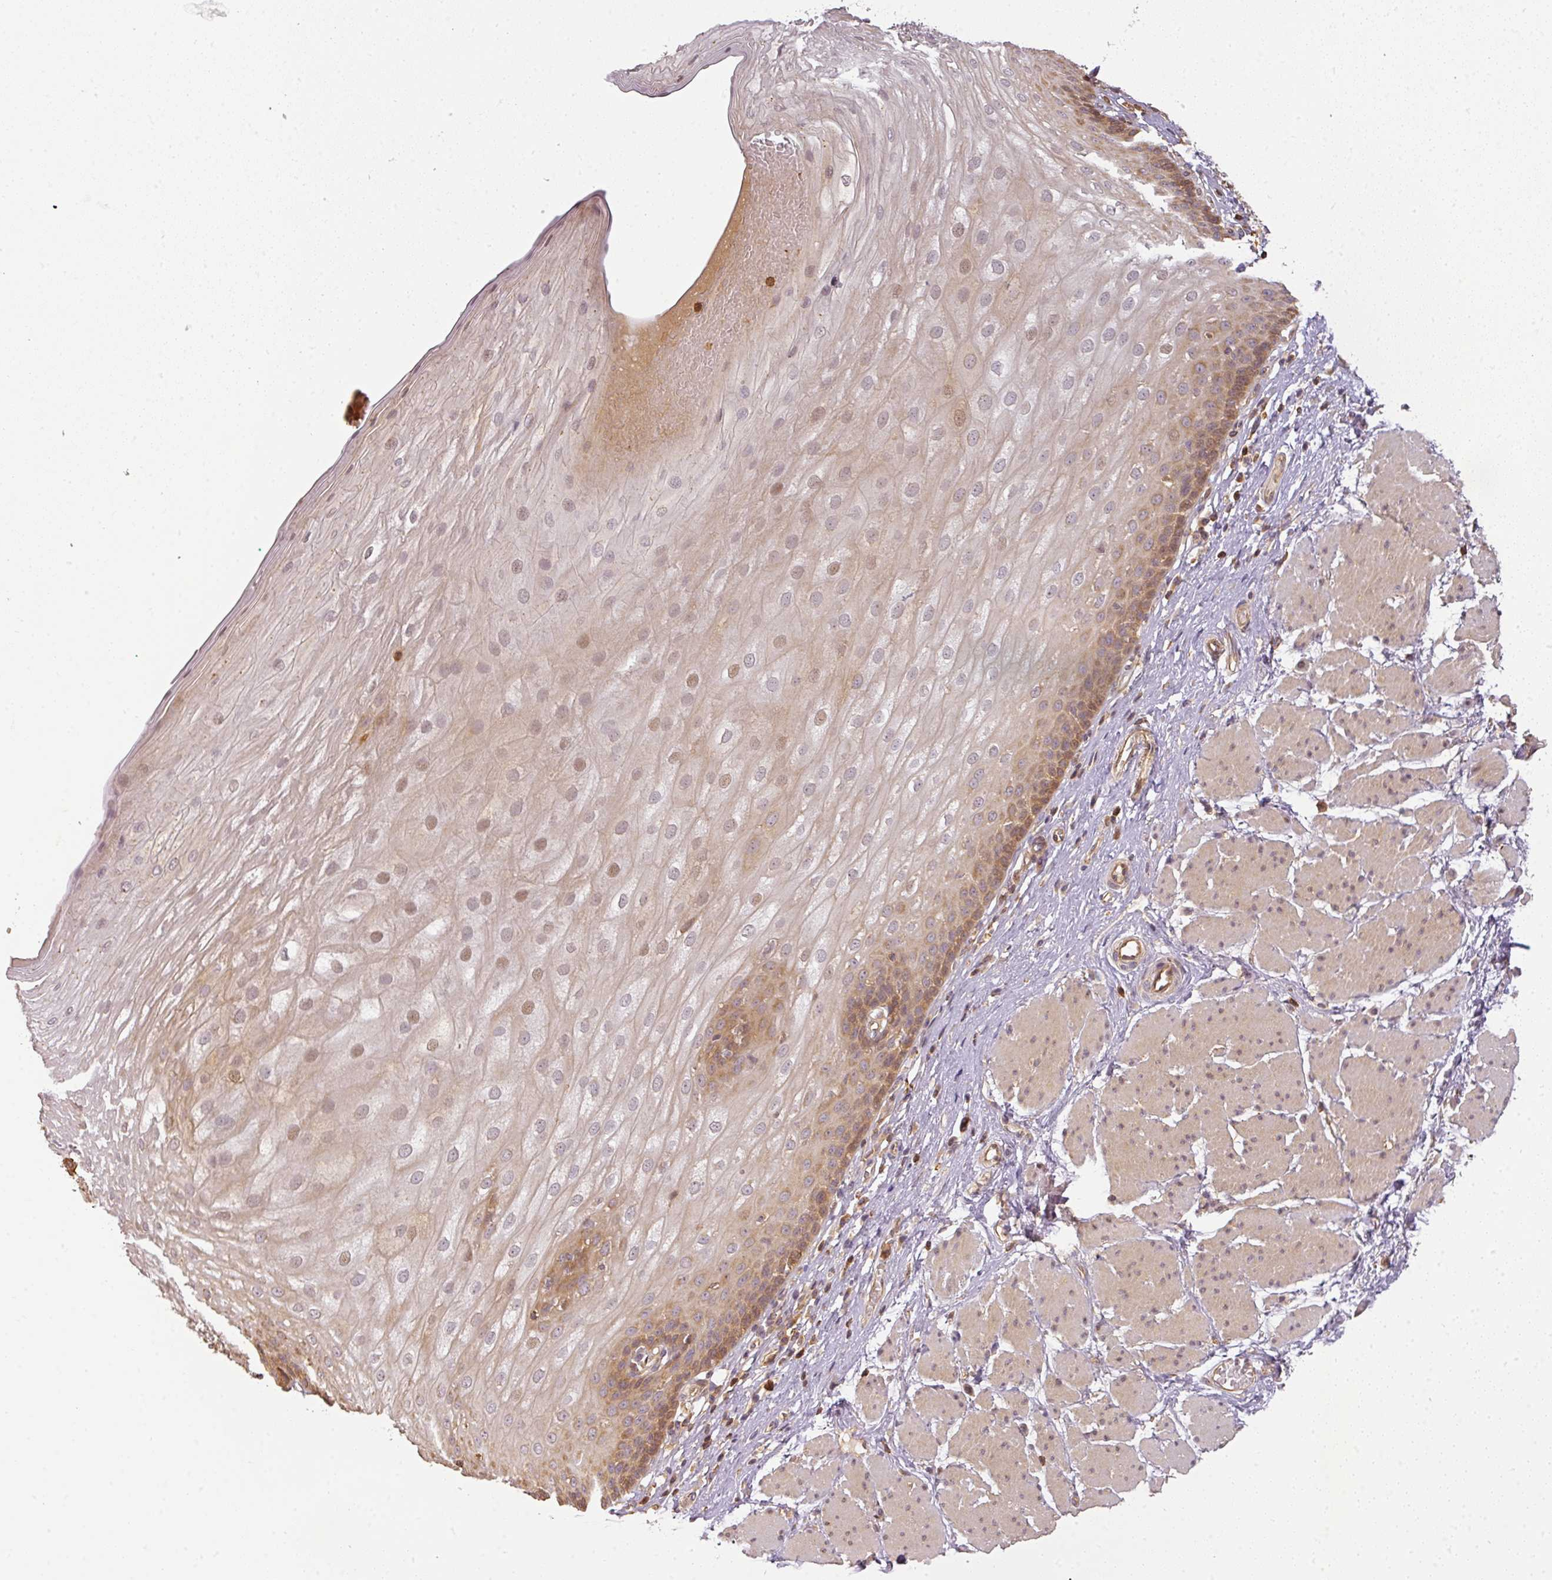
{"staining": {"intensity": "moderate", "quantity": "<25%", "location": "cytoplasmic/membranous,nuclear"}, "tissue": "esophagus", "cell_type": "Squamous epithelial cells", "image_type": "normal", "snomed": [{"axis": "morphology", "description": "Normal tissue, NOS"}, {"axis": "topography", "description": "Esophagus"}], "caption": "This photomicrograph exhibits immunohistochemistry staining of normal human esophagus, with low moderate cytoplasmic/membranous,nuclear positivity in approximately <25% of squamous epithelial cells.", "gene": "TCL1B", "patient": {"sex": "male", "age": 69}}